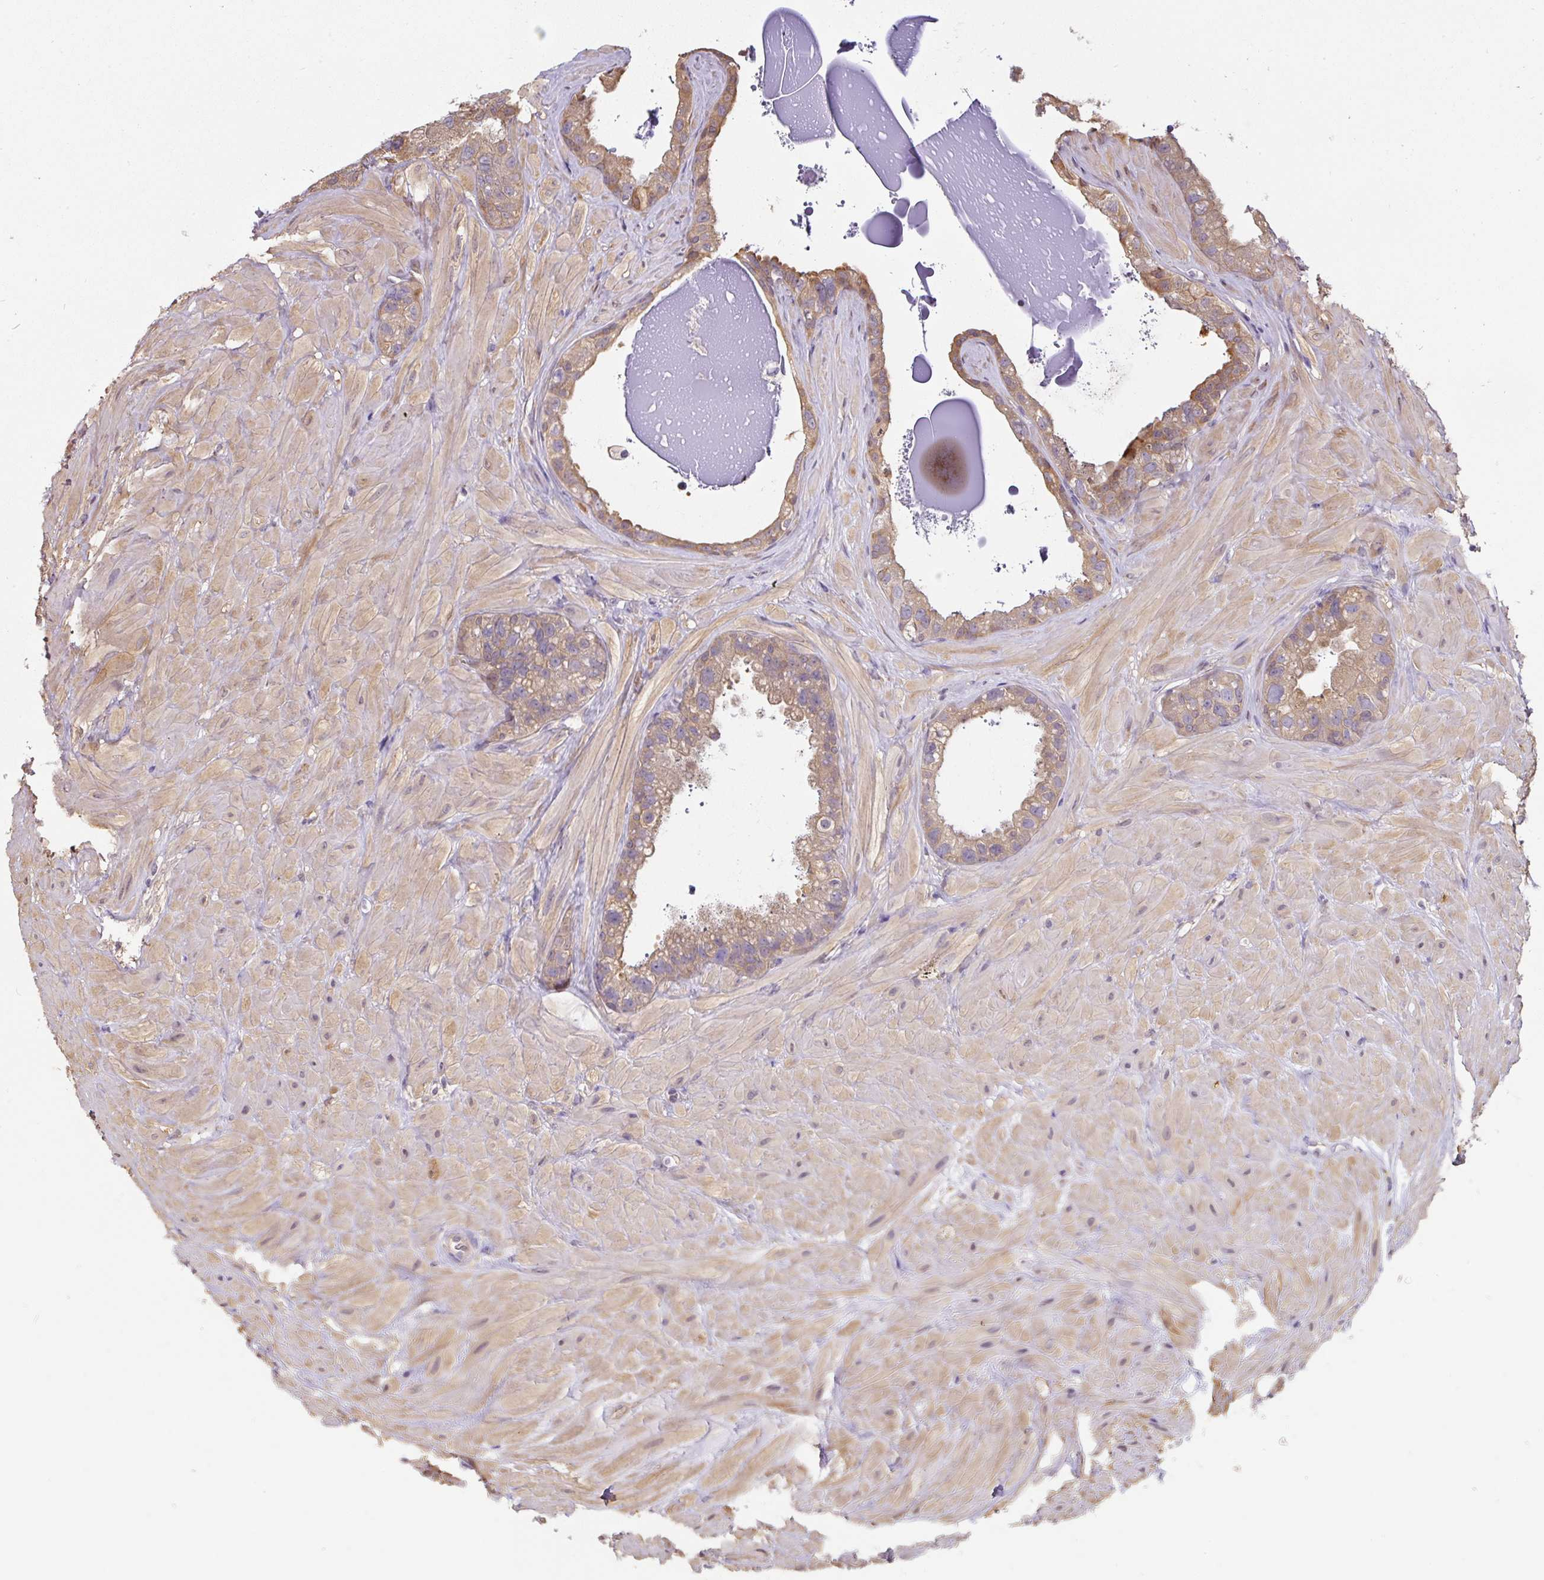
{"staining": {"intensity": "moderate", "quantity": "25%-75%", "location": "cytoplasmic/membranous"}, "tissue": "seminal vesicle", "cell_type": "Glandular cells", "image_type": "normal", "snomed": [{"axis": "morphology", "description": "Normal tissue, NOS"}, {"axis": "topography", "description": "Seminal veicle"}, {"axis": "topography", "description": "Peripheral nerve tissue"}], "caption": "A high-resolution micrograph shows immunohistochemistry (IHC) staining of unremarkable seminal vesicle, which displays moderate cytoplasmic/membranous expression in about 25%-75% of glandular cells.", "gene": "ST13", "patient": {"sex": "male", "age": 76}}